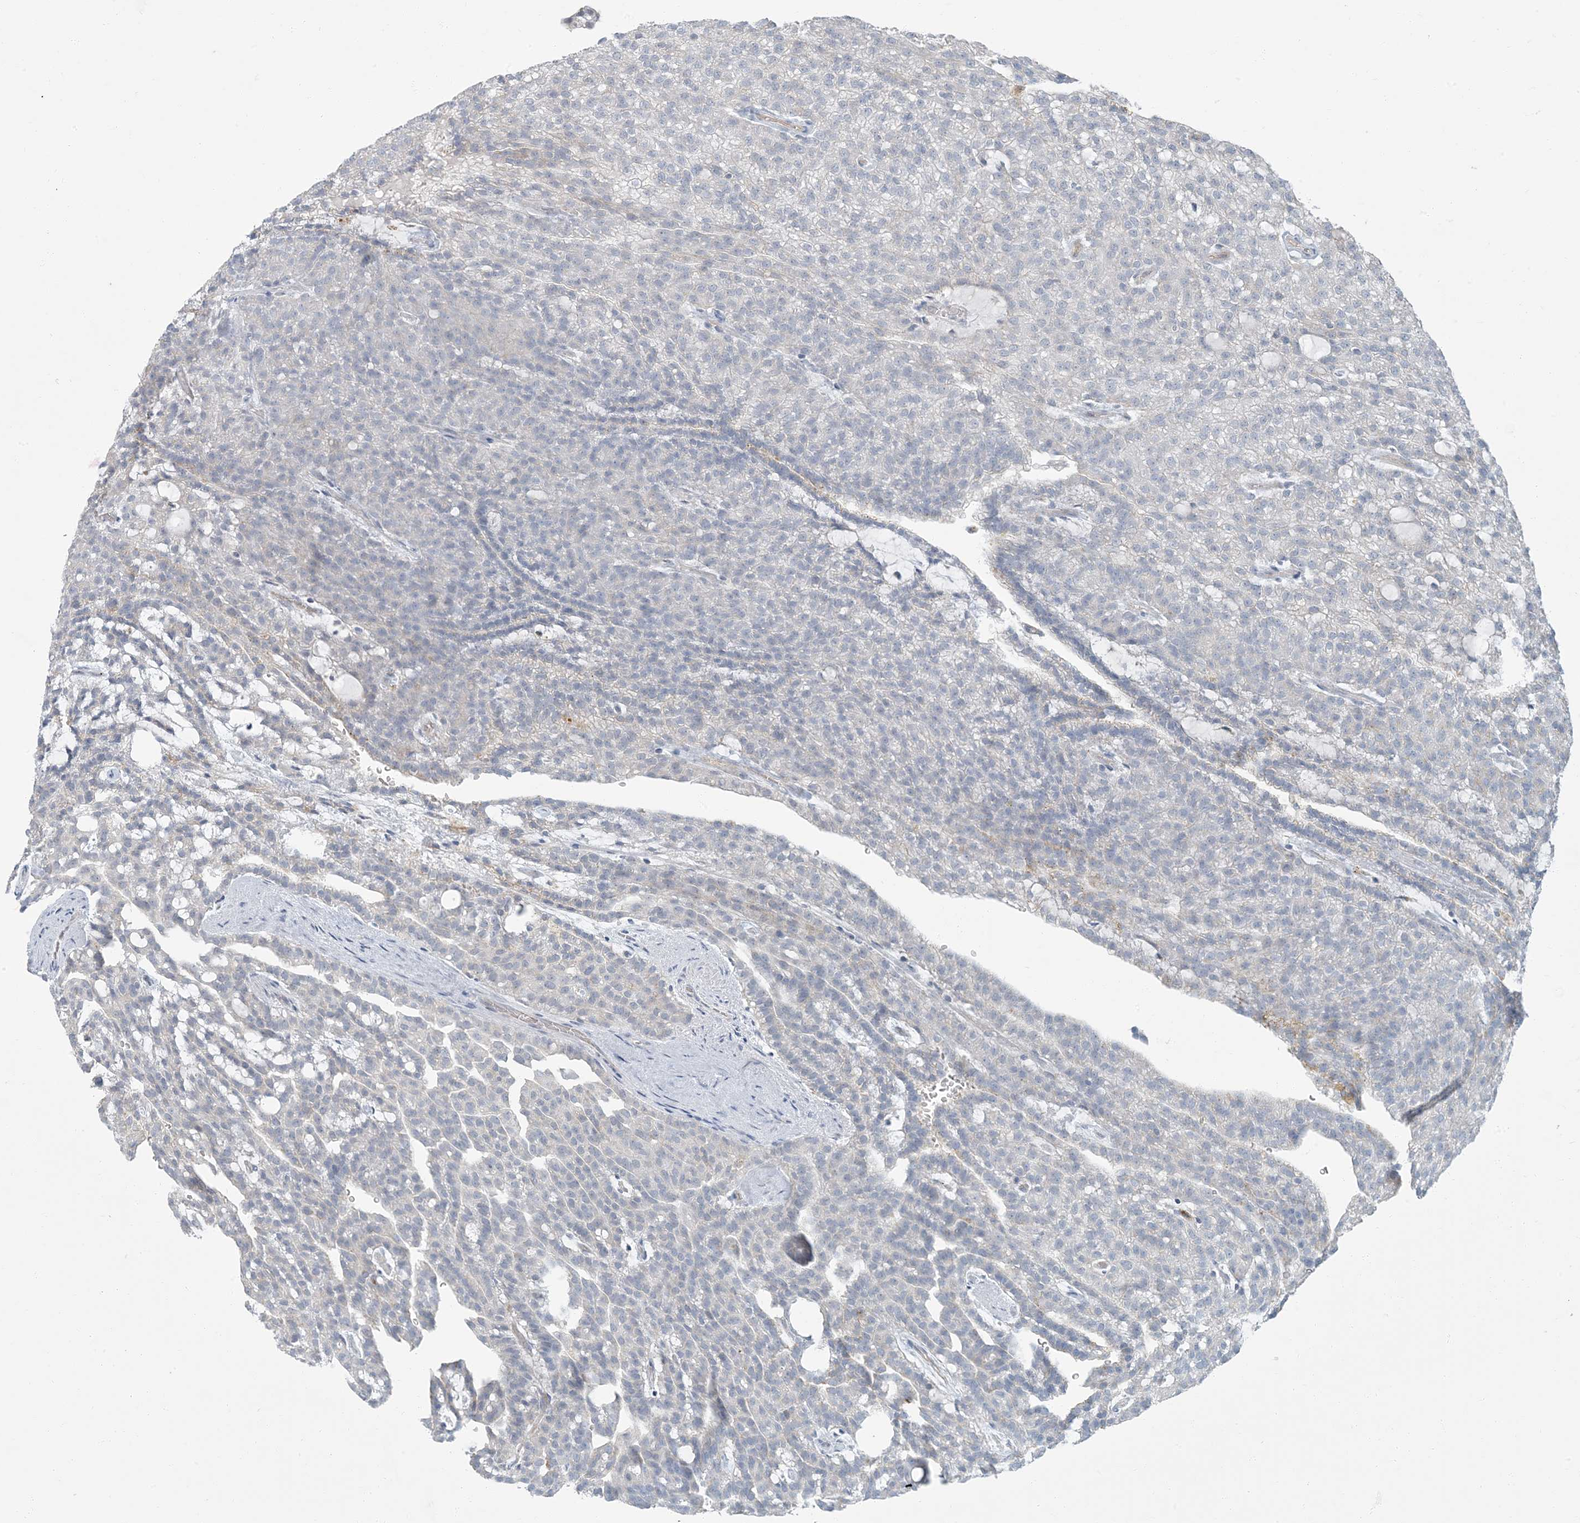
{"staining": {"intensity": "negative", "quantity": "none", "location": "none"}, "tissue": "renal cancer", "cell_type": "Tumor cells", "image_type": "cancer", "snomed": [{"axis": "morphology", "description": "Adenocarcinoma, NOS"}, {"axis": "topography", "description": "Kidney"}], "caption": "This is a micrograph of immunohistochemistry staining of adenocarcinoma (renal), which shows no staining in tumor cells. (Immunohistochemistry (ihc), brightfield microscopy, high magnification).", "gene": "EPHA4", "patient": {"sex": "male", "age": 63}}